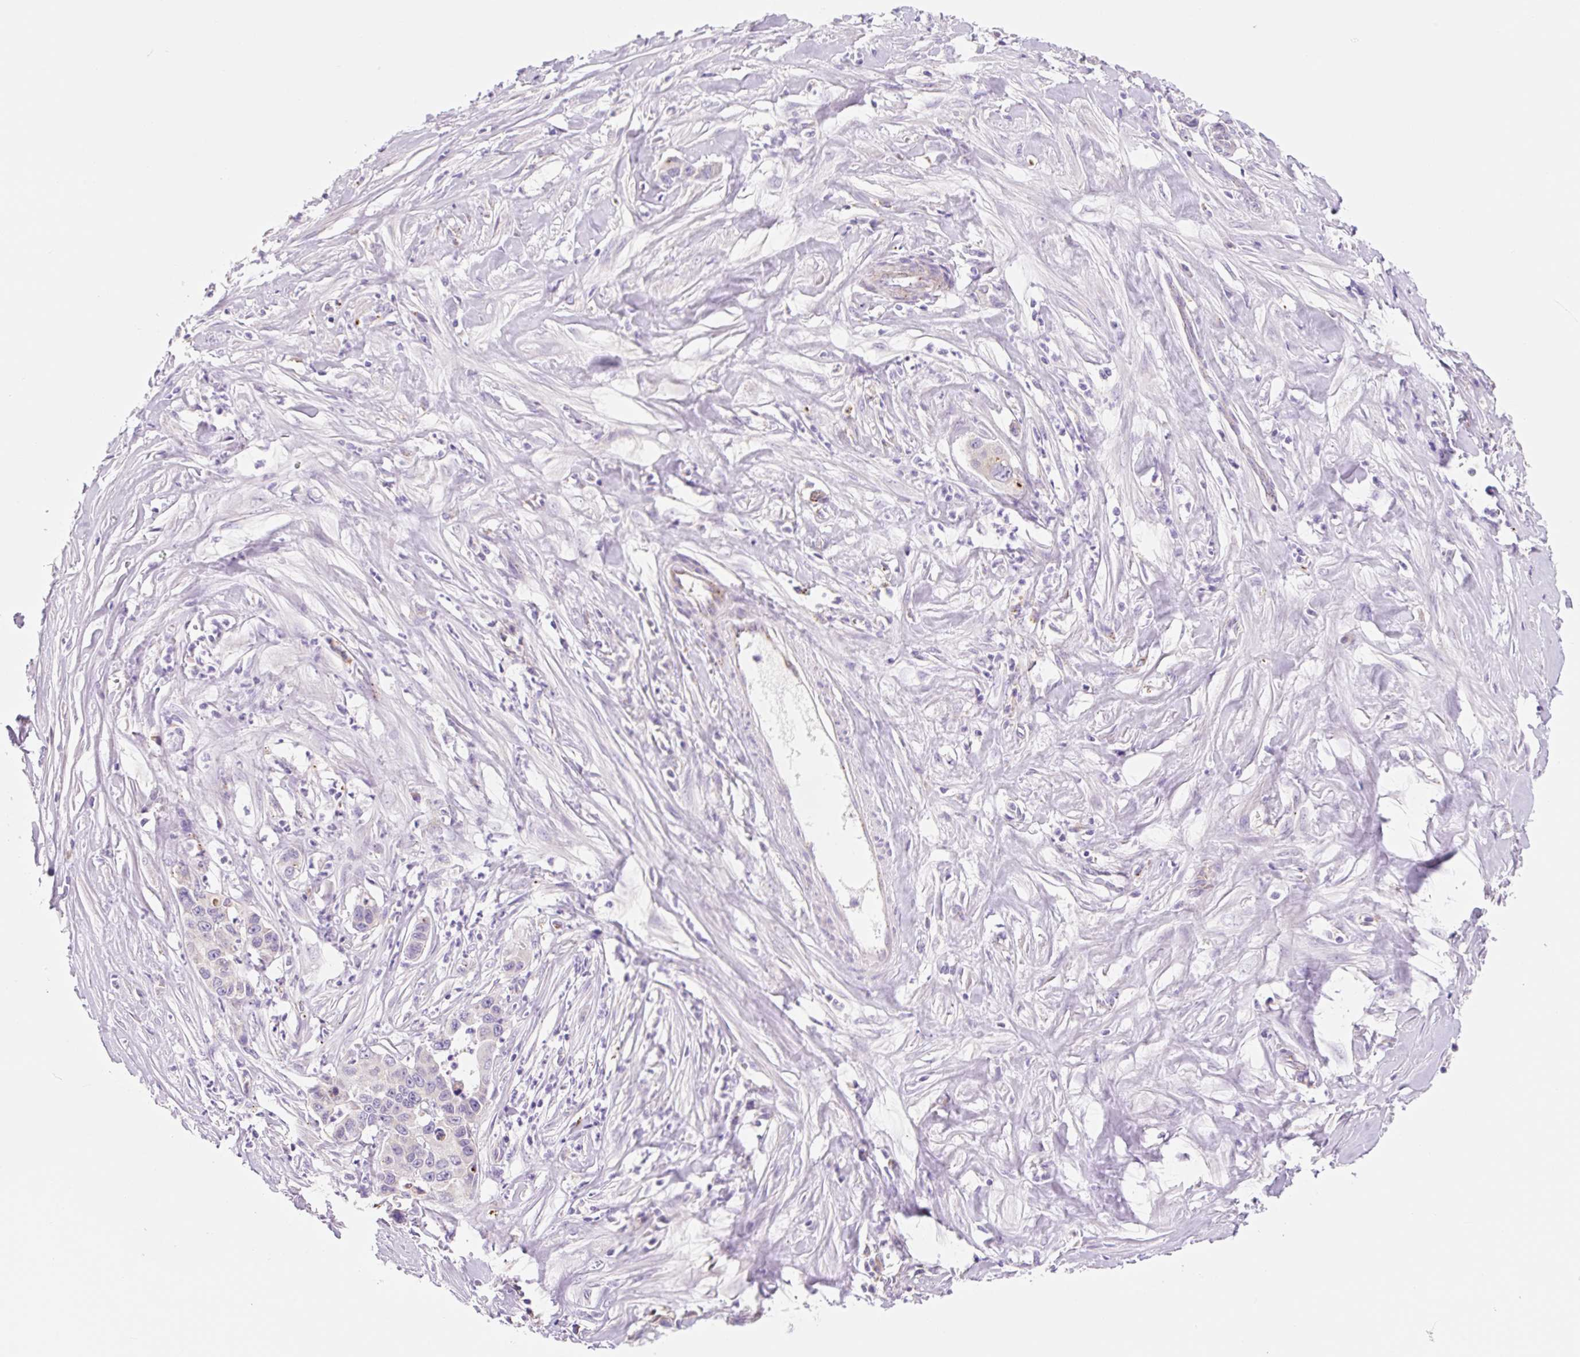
{"staining": {"intensity": "negative", "quantity": "none", "location": "none"}, "tissue": "pancreatic cancer", "cell_type": "Tumor cells", "image_type": "cancer", "snomed": [{"axis": "morphology", "description": "Adenocarcinoma, NOS"}, {"axis": "topography", "description": "Pancreas"}], "caption": "The immunohistochemistry (IHC) histopathology image has no significant staining in tumor cells of pancreatic adenocarcinoma tissue.", "gene": "CLEC3A", "patient": {"sex": "male", "age": 73}}